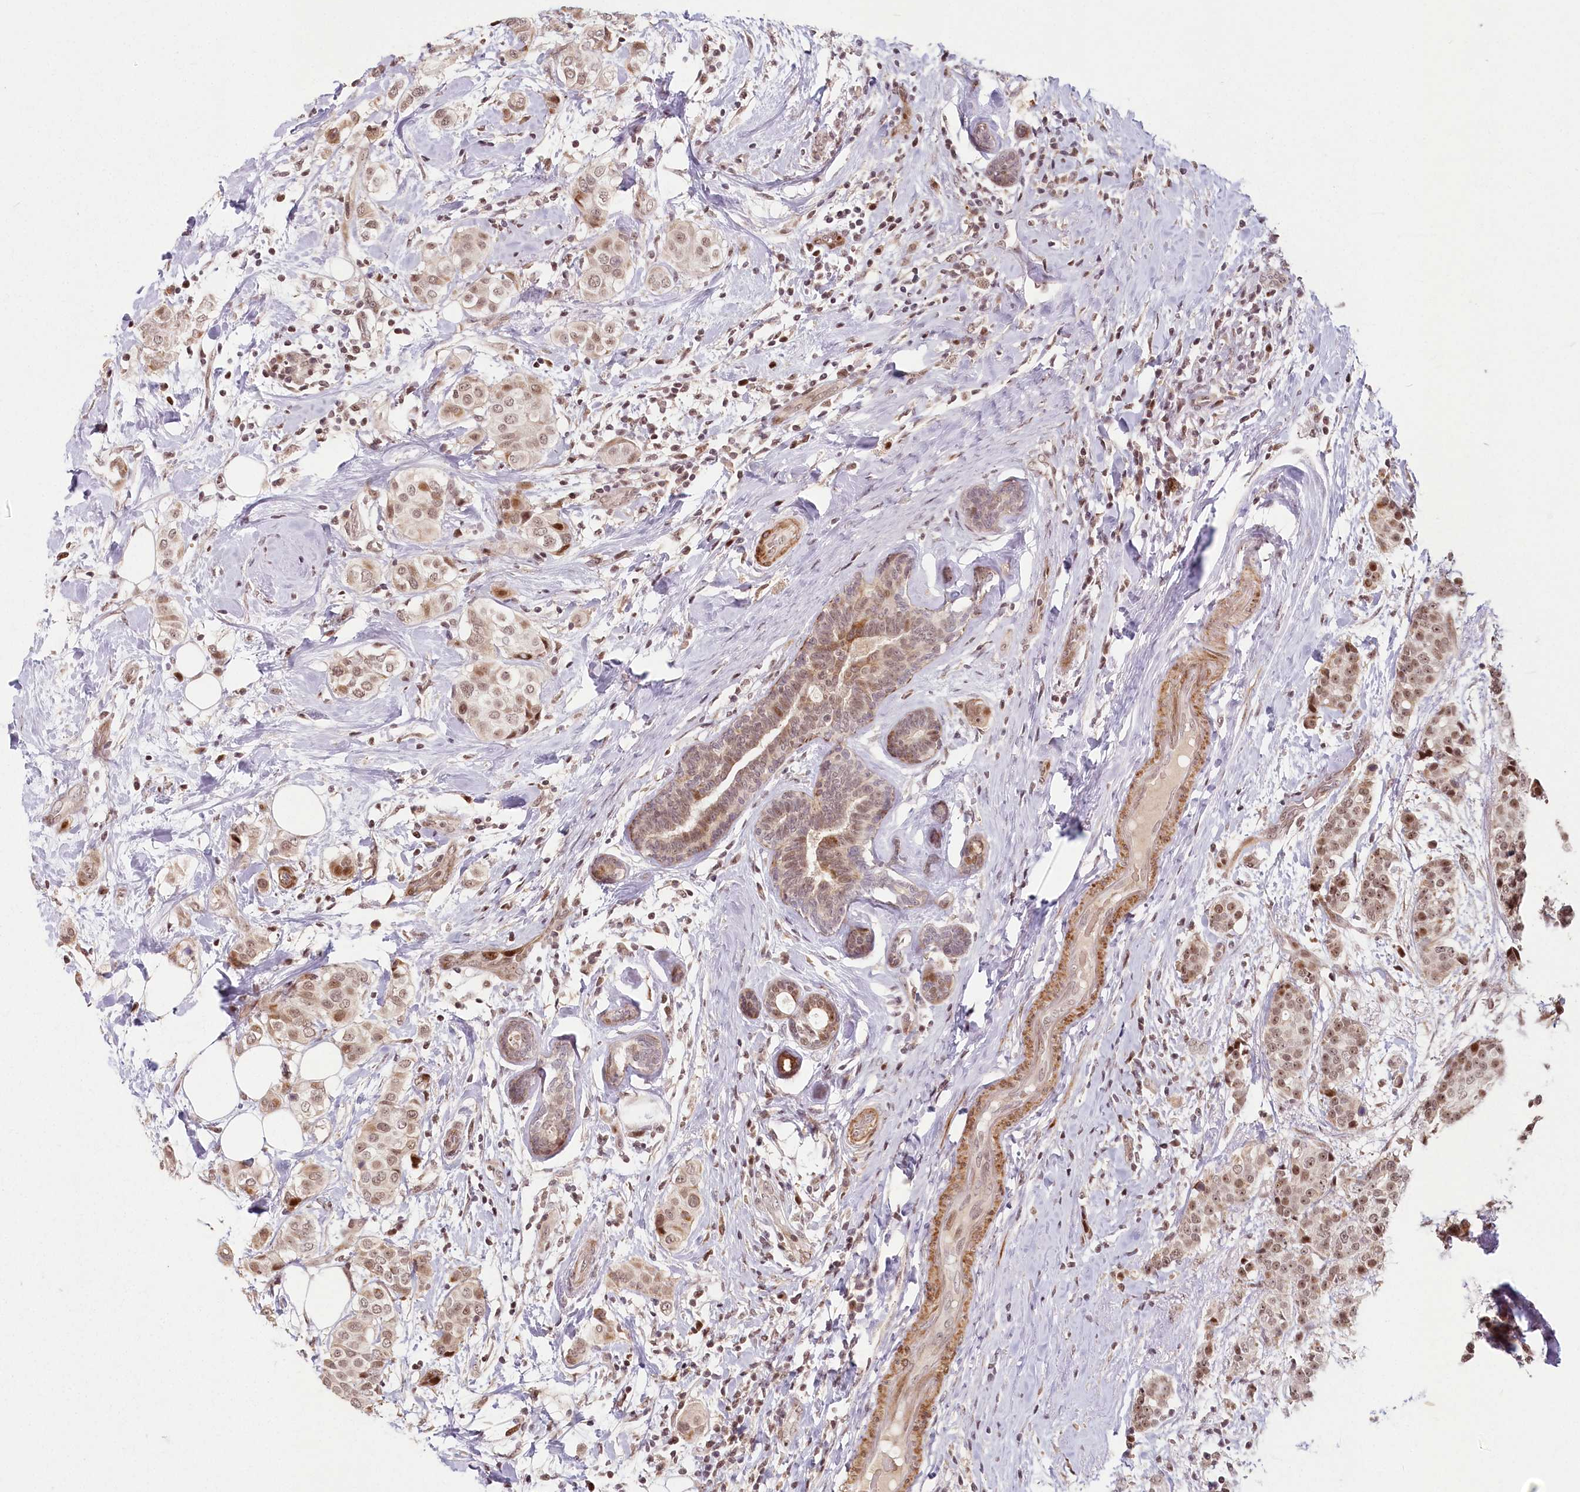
{"staining": {"intensity": "moderate", "quantity": ">75%", "location": "nuclear"}, "tissue": "breast cancer", "cell_type": "Tumor cells", "image_type": "cancer", "snomed": [{"axis": "morphology", "description": "Lobular carcinoma"}, {"axis": "topography", "description": "Breast"}], "caption": "Tumor cells exhibit medium levels of moderate nuclear staining in about >75% of cells in breast cancer.", "gene": "FAM204A", "patient": {"sex": "female", "age": 51}}